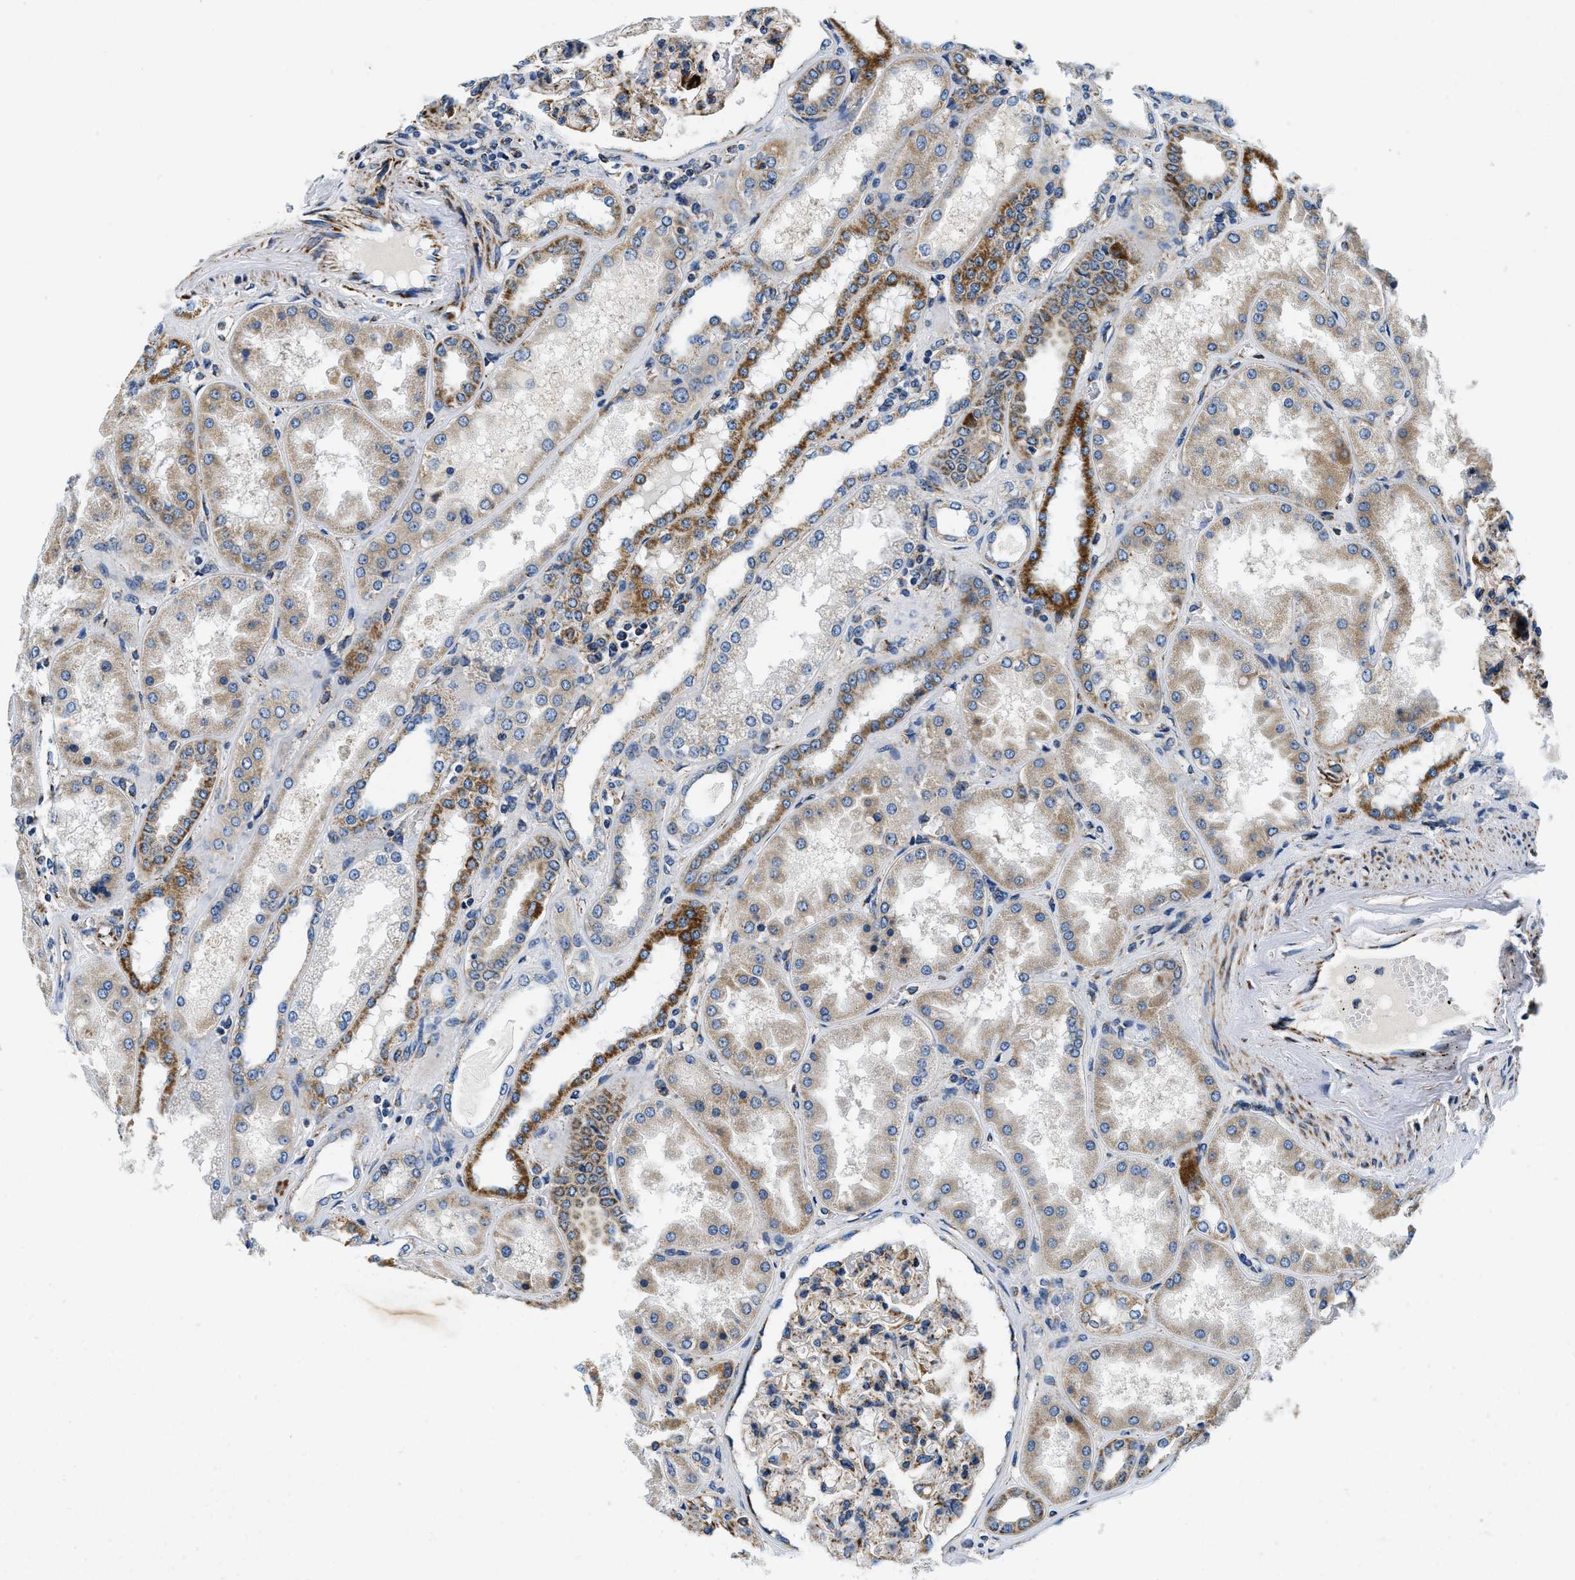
{"staining": {"intensity": "moderate", "quantity": "25%-75%", "location": "cytoplasmic/membranous"}, "tissue": "kidney", "cell_type": "Cells in glomeruli", "image_type": "normal", "snomed": [{"axis": "morphology", "description": "Normal tissue, NOS"}, {"axis": "topography", "description": "Kidney"}], "caption": "Human kidney stained with a brown dye demonstrates moderate cytoplasmic/membranous positive expression in about 25%-75% of cells in glomeruli.", "gene": "SAMD4B", "patient": {"sex": "female", "age": 56}}